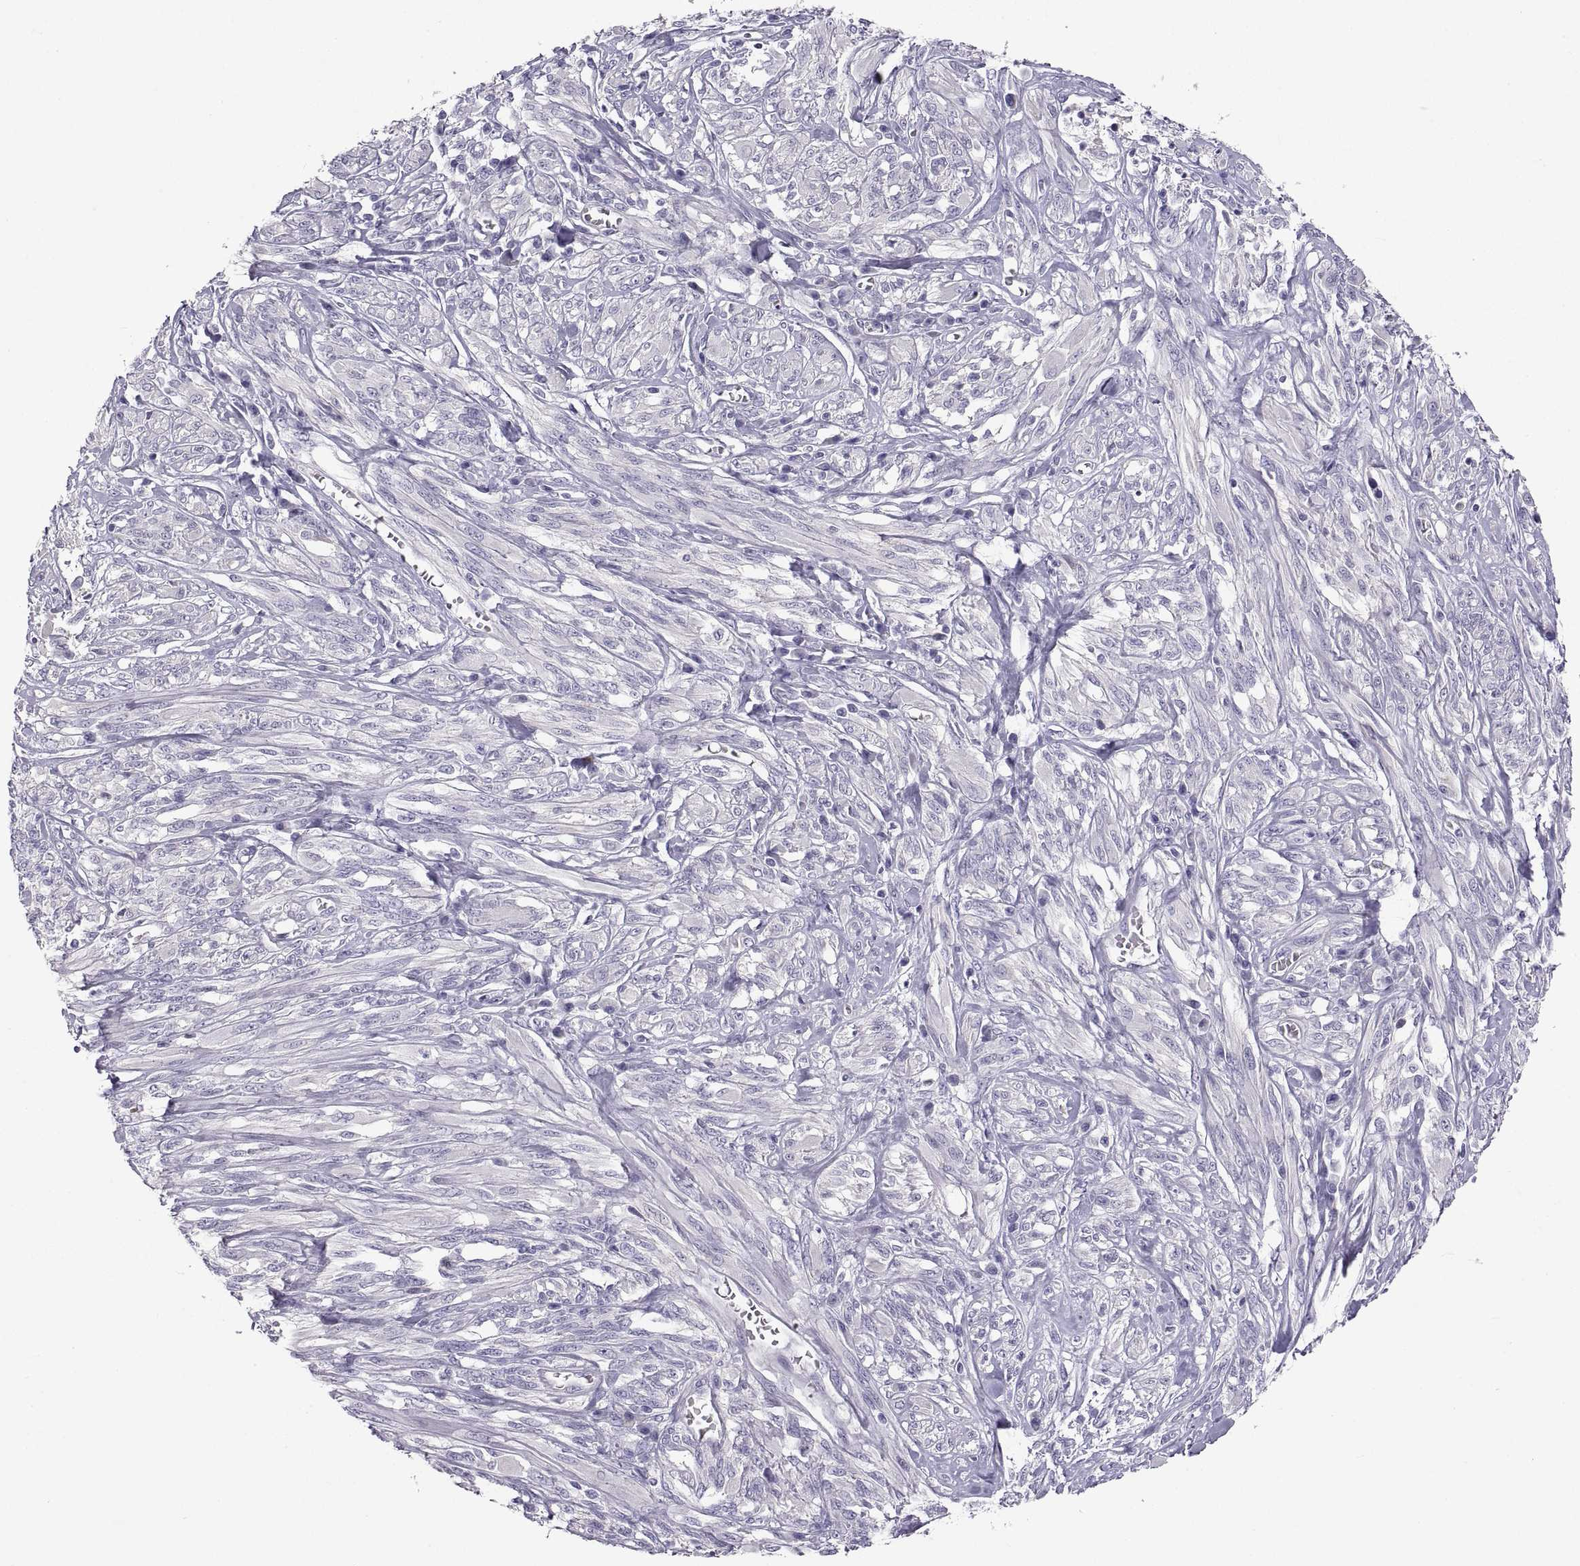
{"staining": {"intensity": "negative", "quantity": "none", "location": "none"}, "tissue": "melanoma", "cell_type": "Tumor cells", "image_type": "cancer", "snomed": [{"axis": "morphology", "description": "Malignant melanoma, NOS"}, {"axis": "topography", "description": "Skin"}], "caption": "Melanoma was stained to show a protein in brown. There is no significant staining in tumor cells.", "gene": "CRYBB3", "patient": {"sex": "female", "age": 91}}